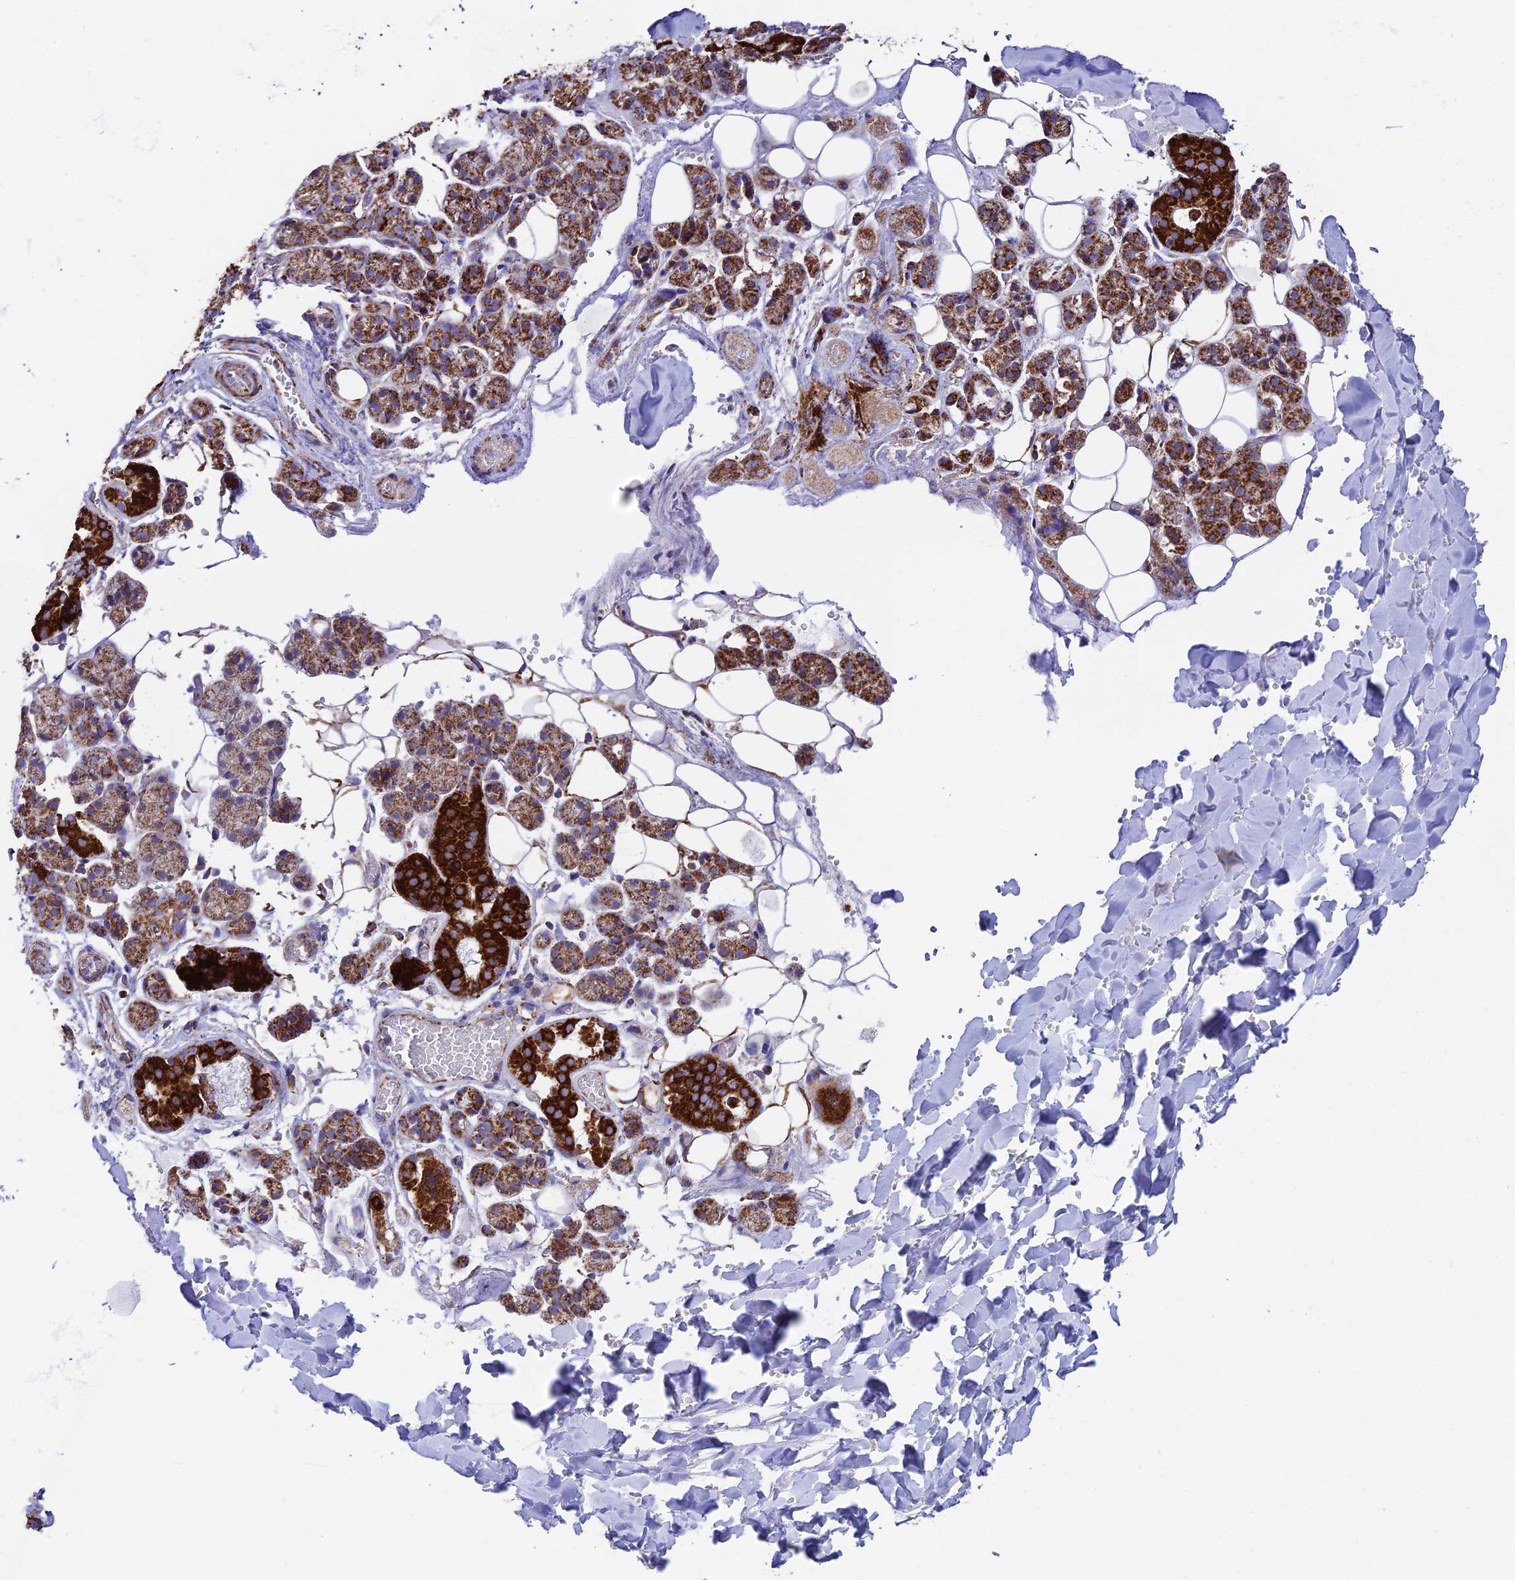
{"staining": {"intensity": "strong", "quantity": "25%-75%", "location": "cytoplasmic/membranous"}, "tissue": "salivary gland", "cell_type": "Glandular cells", "image_type": "normal", "snomed": [{"axis": "morphology", "description": "Normal tissue, NOS"}, {"axis": "topography", "description": "Salivary gland"}], "caption": "Unremarkable salivary gland was stained to show a protein in brown. There is high levels of strong cytoplasmic/membranous expression in about 25%-75% of glandular cells. (DAB (3,3'-diaminobenzidine) IHC, brown staining for protein, blue staining for nuclei).", "gene": "CHCHD3", "patient": {"sex": "female", "age": 33}}